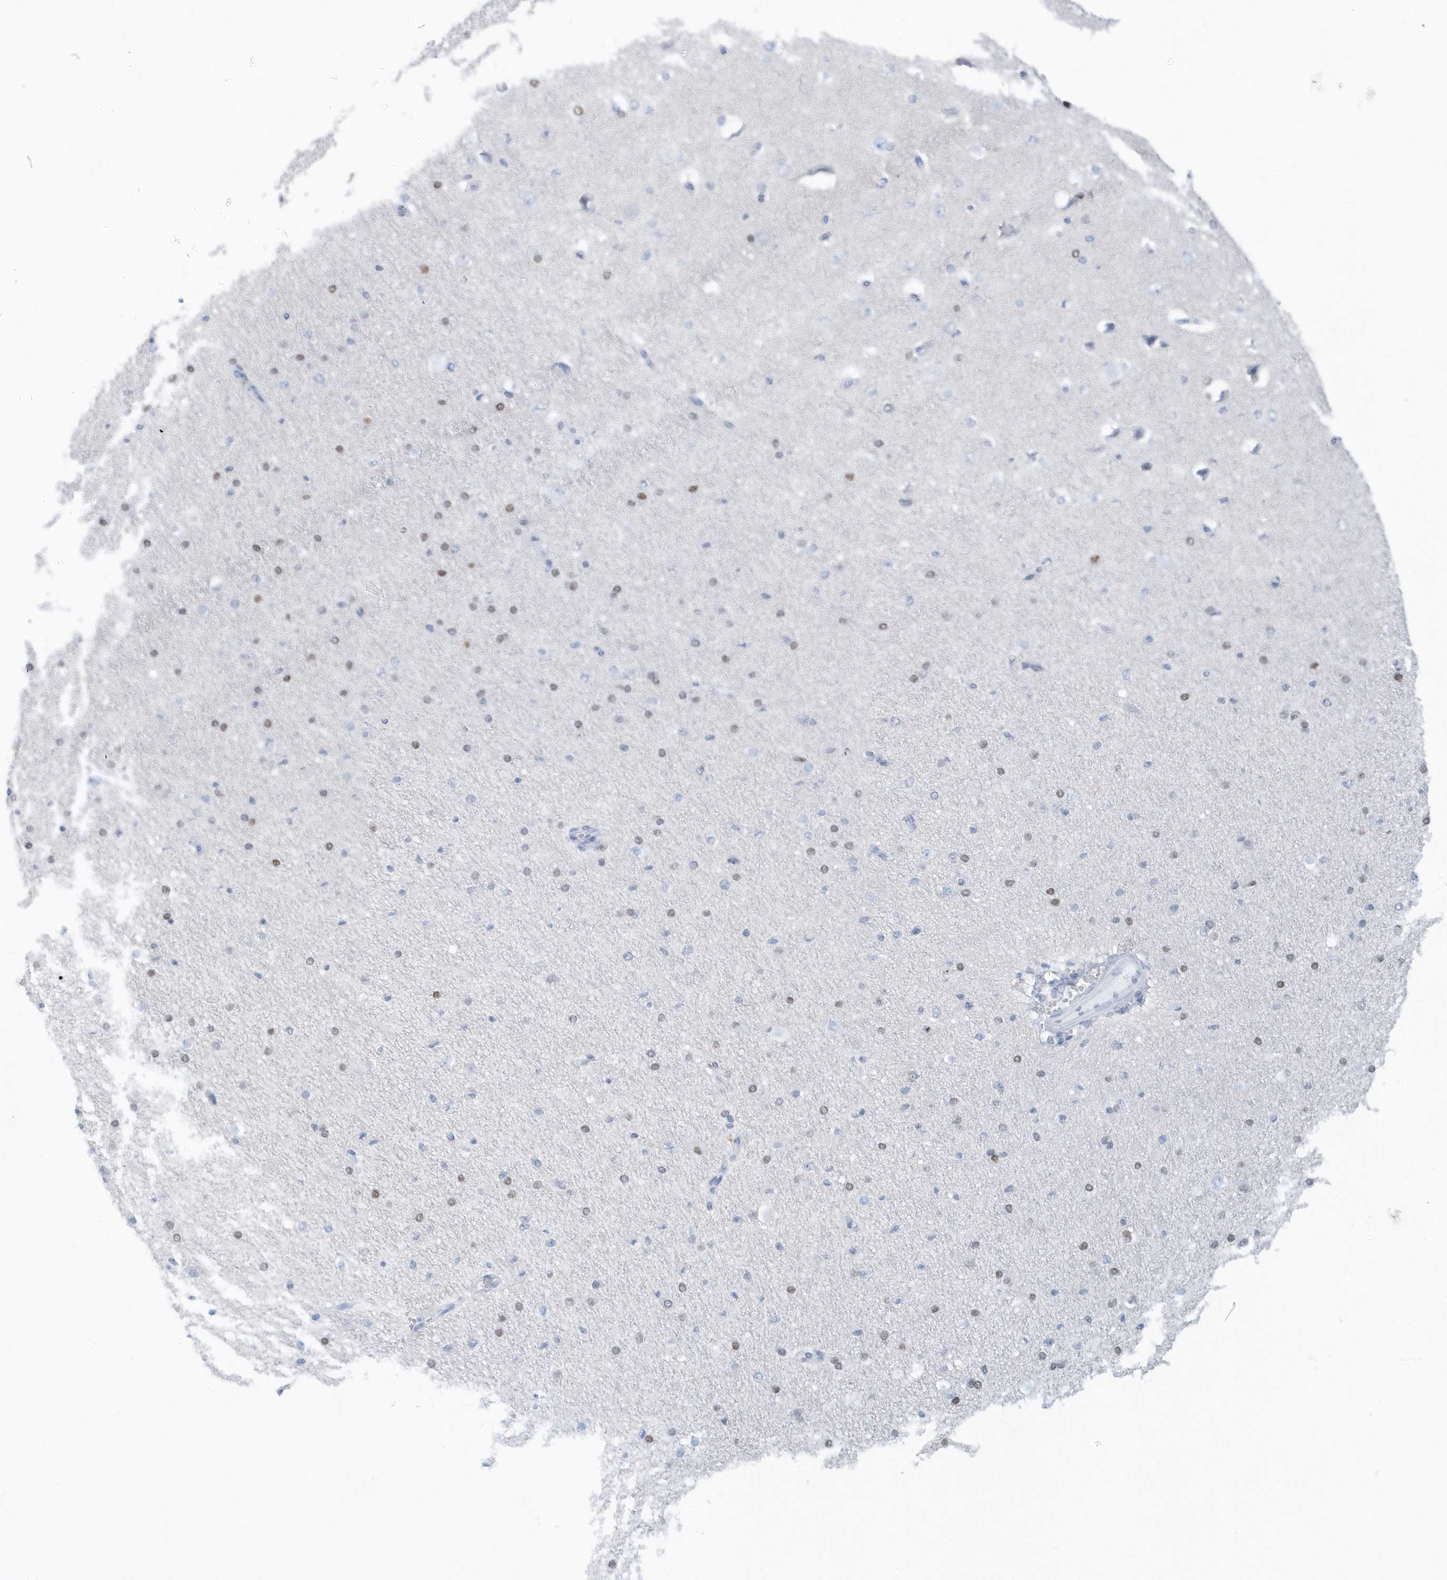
{"staining": {"intensity": "negative", "quantity": "none", "location": "none"}, "tissue": "cerebral cortex", "cell_type": "Endothelial cells", "image_type": "normal", "snomed": [{"axis": "morphology", "description": "Normal tissue, NOS"}, {"axis": "morphology", "description": "Developmental malformation"}, {"axis": "topography", "description": "Cerebral cortex"}], "caption": "DAB (3,3'-diaminobenzidine) immunohistochemical staining of normal cerebral cortex exhibits no significant positivity in endothelial cells.", "gene": "SMIM34", "patient": {"sex": "female", "age": 30}}